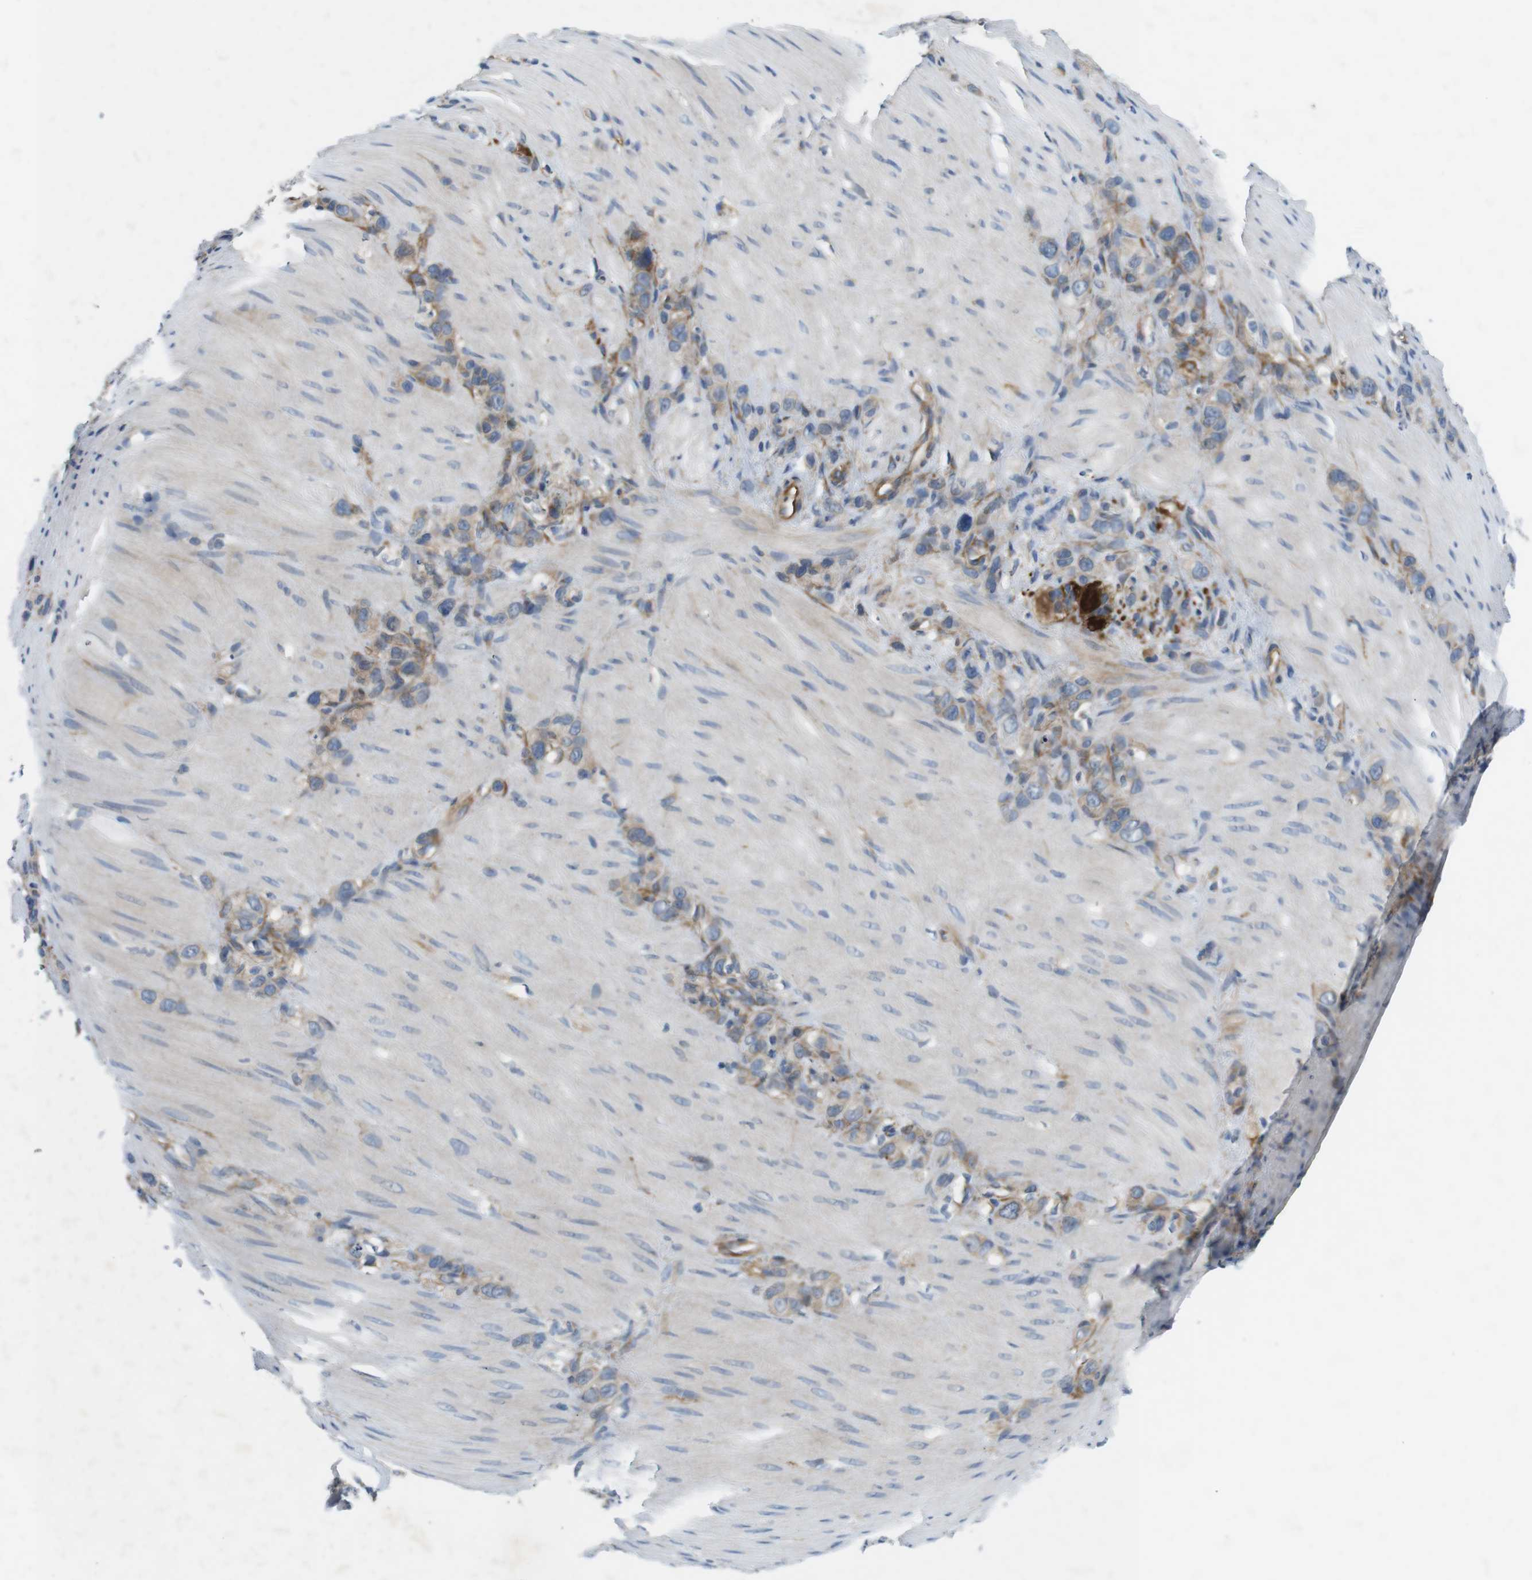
{"staining": {"intensity": "weak", "quantity": ">75%", "location": "cytoplasmic/membranous"}, "tissue": "stomach cancer", "cell_type": "Tumor cells", "image_type": "cancer", "snomed": [{"axis": "morphology", "description": "Normal tissue, NOS"}, {"axis": "morphology", "description": "Adenocarcinoma, NOS"}, {"axis": "morphology", "description": "Adenocarcinoma, High grade"}, {"axis": "topography", "description": "Stomach, upper"}, {"axis": "topography", "description": "Stomach"}], "caption": "Tumor cells demonstrate weak cytoplasmic/membranous staining in approximately >75% of cells in stomach cancer.", "gene": "DCLK1", "patient": {"sex": "female", "age": 65}}